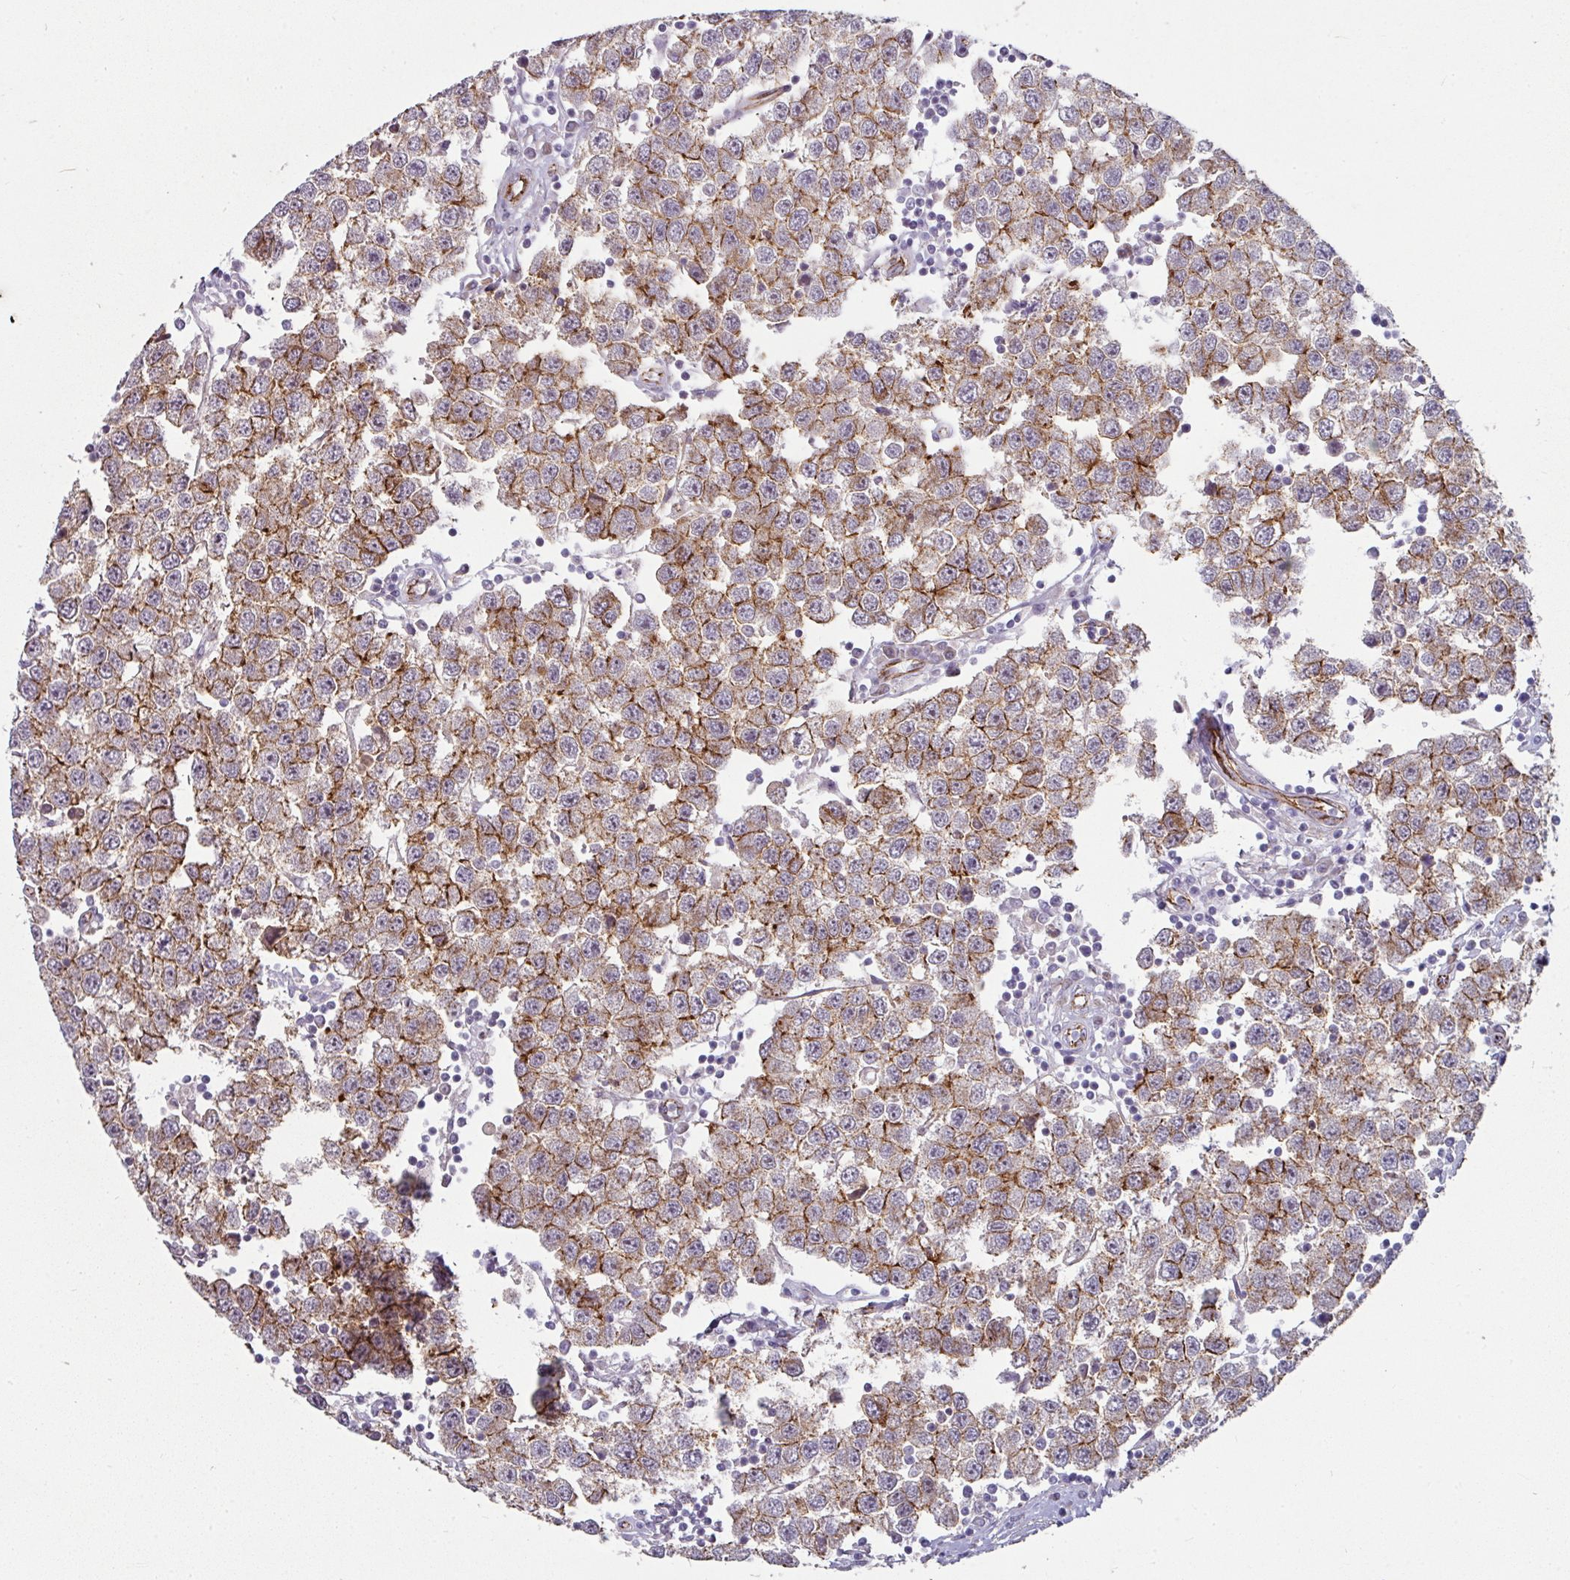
{"staining": {"intensity": "moderate", "quantity": ">75%", "location": "cytoplasmic/membranous"}, "tissue": "testis cancer", "cell_type": "Tumor cells", "image_type": "cancer", "snomed": [{"axis": "morphology", "description": "Seminoma, NOS"}, {"axis": "topography", "description": "Testis"}], "caption": "A brown stain shows moderate cytoplasmic/membranous positivity of a protein in human testis cancer (seminoma) tumor cells.", "gene": "JUP", "patient": {"sex": "male", "age": 34}}